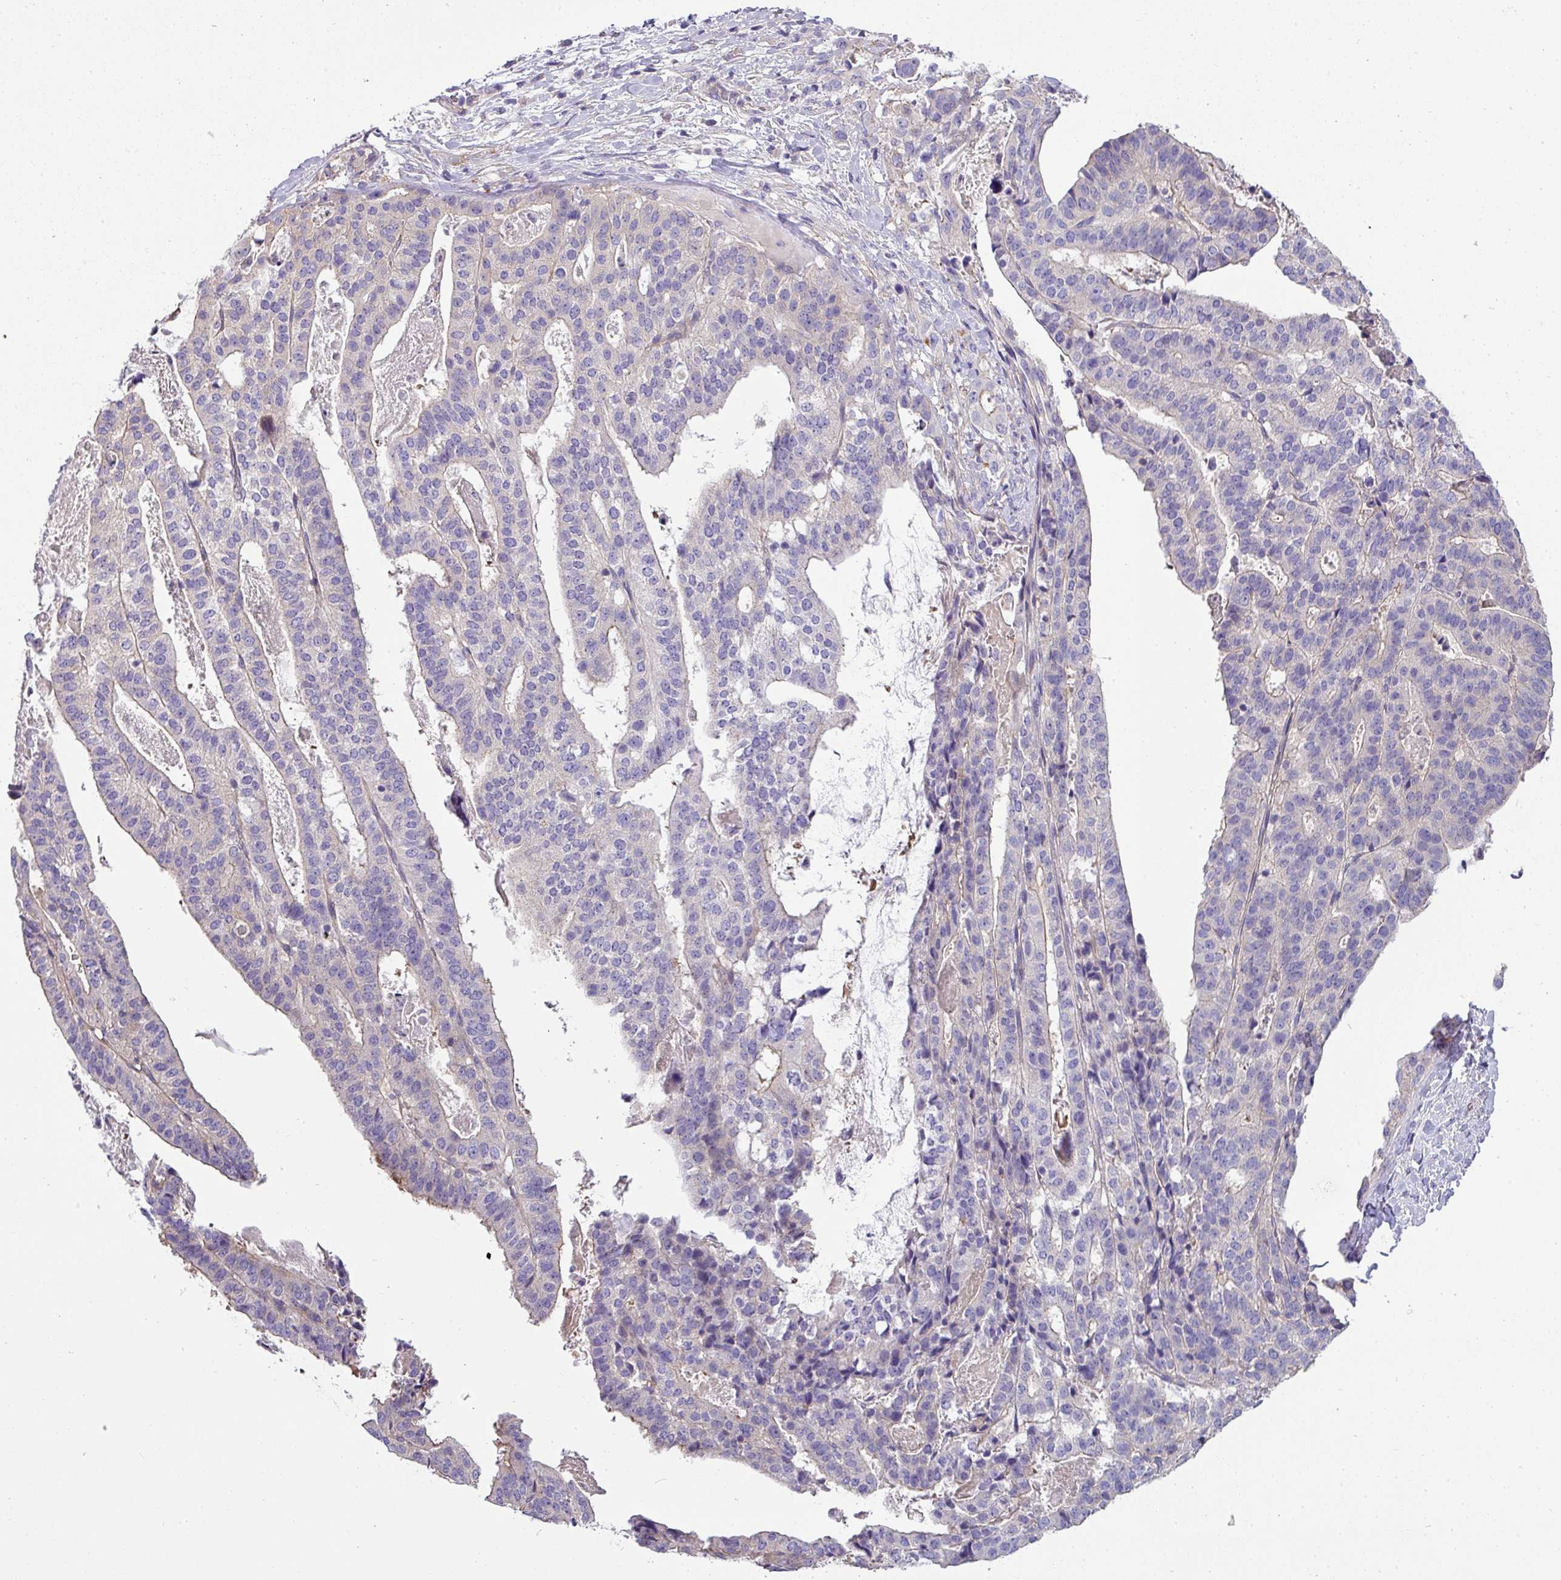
{"staining": {"intensity": "negative", "quantity": "none", "location": "none"}, "tissue": "stomach cancer", "cell_type": "Tumor cells", "image_type": "cancer", "snomed": [{"axis": "morphology", "description": "Adenocarcinoma, NOS"}, {"axis": "topography", "description": "Stomach"}], "caption": "Tumor cells show no significant staining in stomach cancer.", "gene": "PALS2", "patient": {"sex": "male", "age": 48}}